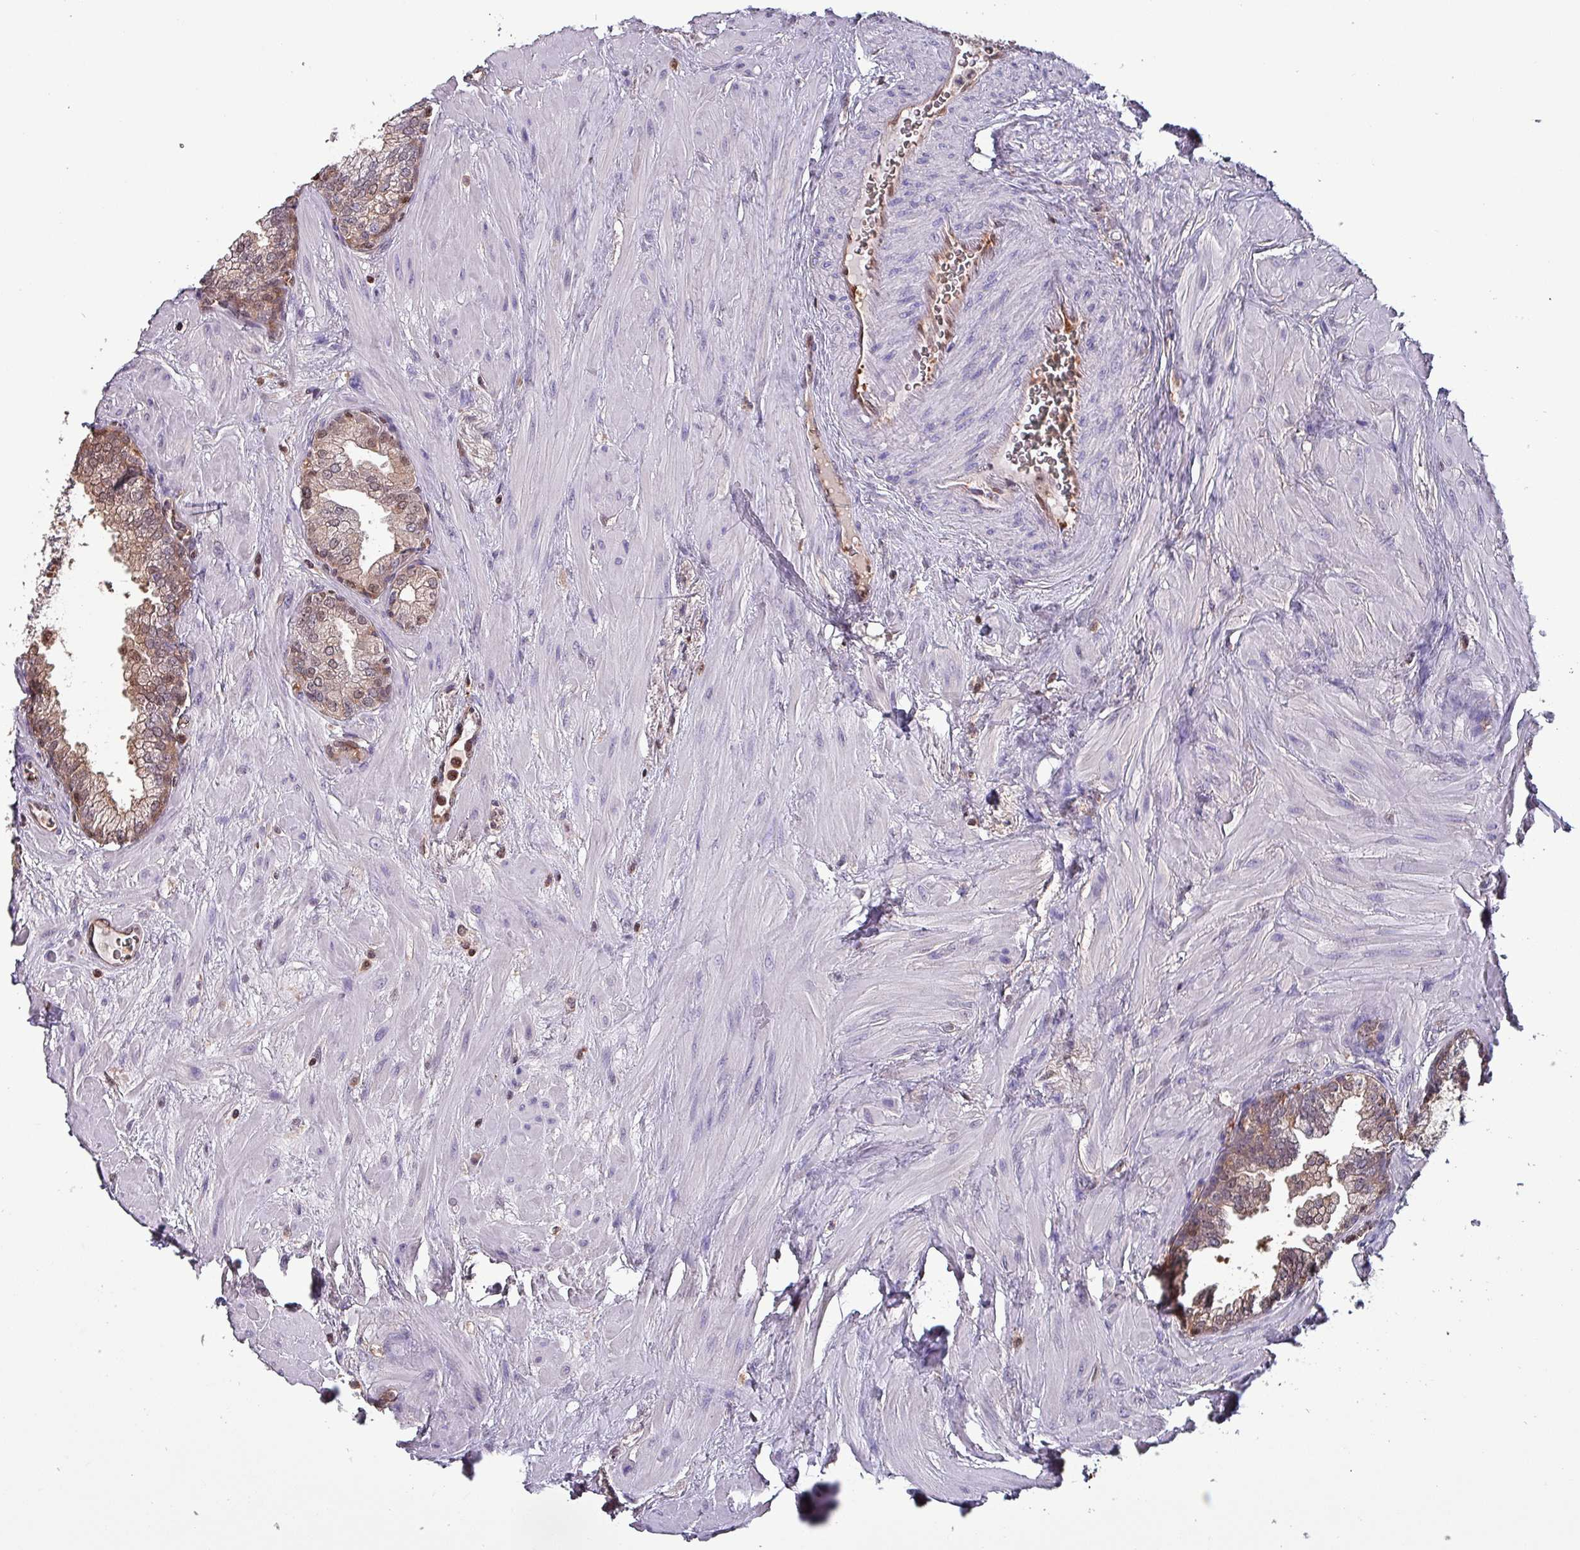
{"staining": {"intensity": "moderate", "quantity": ">75%", "location": "cytoplasmic/membranous,nuclear"}, "tissue": "prostate", "cell_type": "Glandular cells", "image_type": "normal", "snomed": [{"axis": "morphology", "description": "Normal tissue, NOS"}, {"axis": "topography", "description": "Prostate"}], "caption": "Prostate stained with a brown dye exhibits moderate cytoplasmic/membranous,nuclear positive positivity in approximately >75% of glandular cells.", "gene": "PSMB8", "patient": {"sex": "male", "age": 60}}